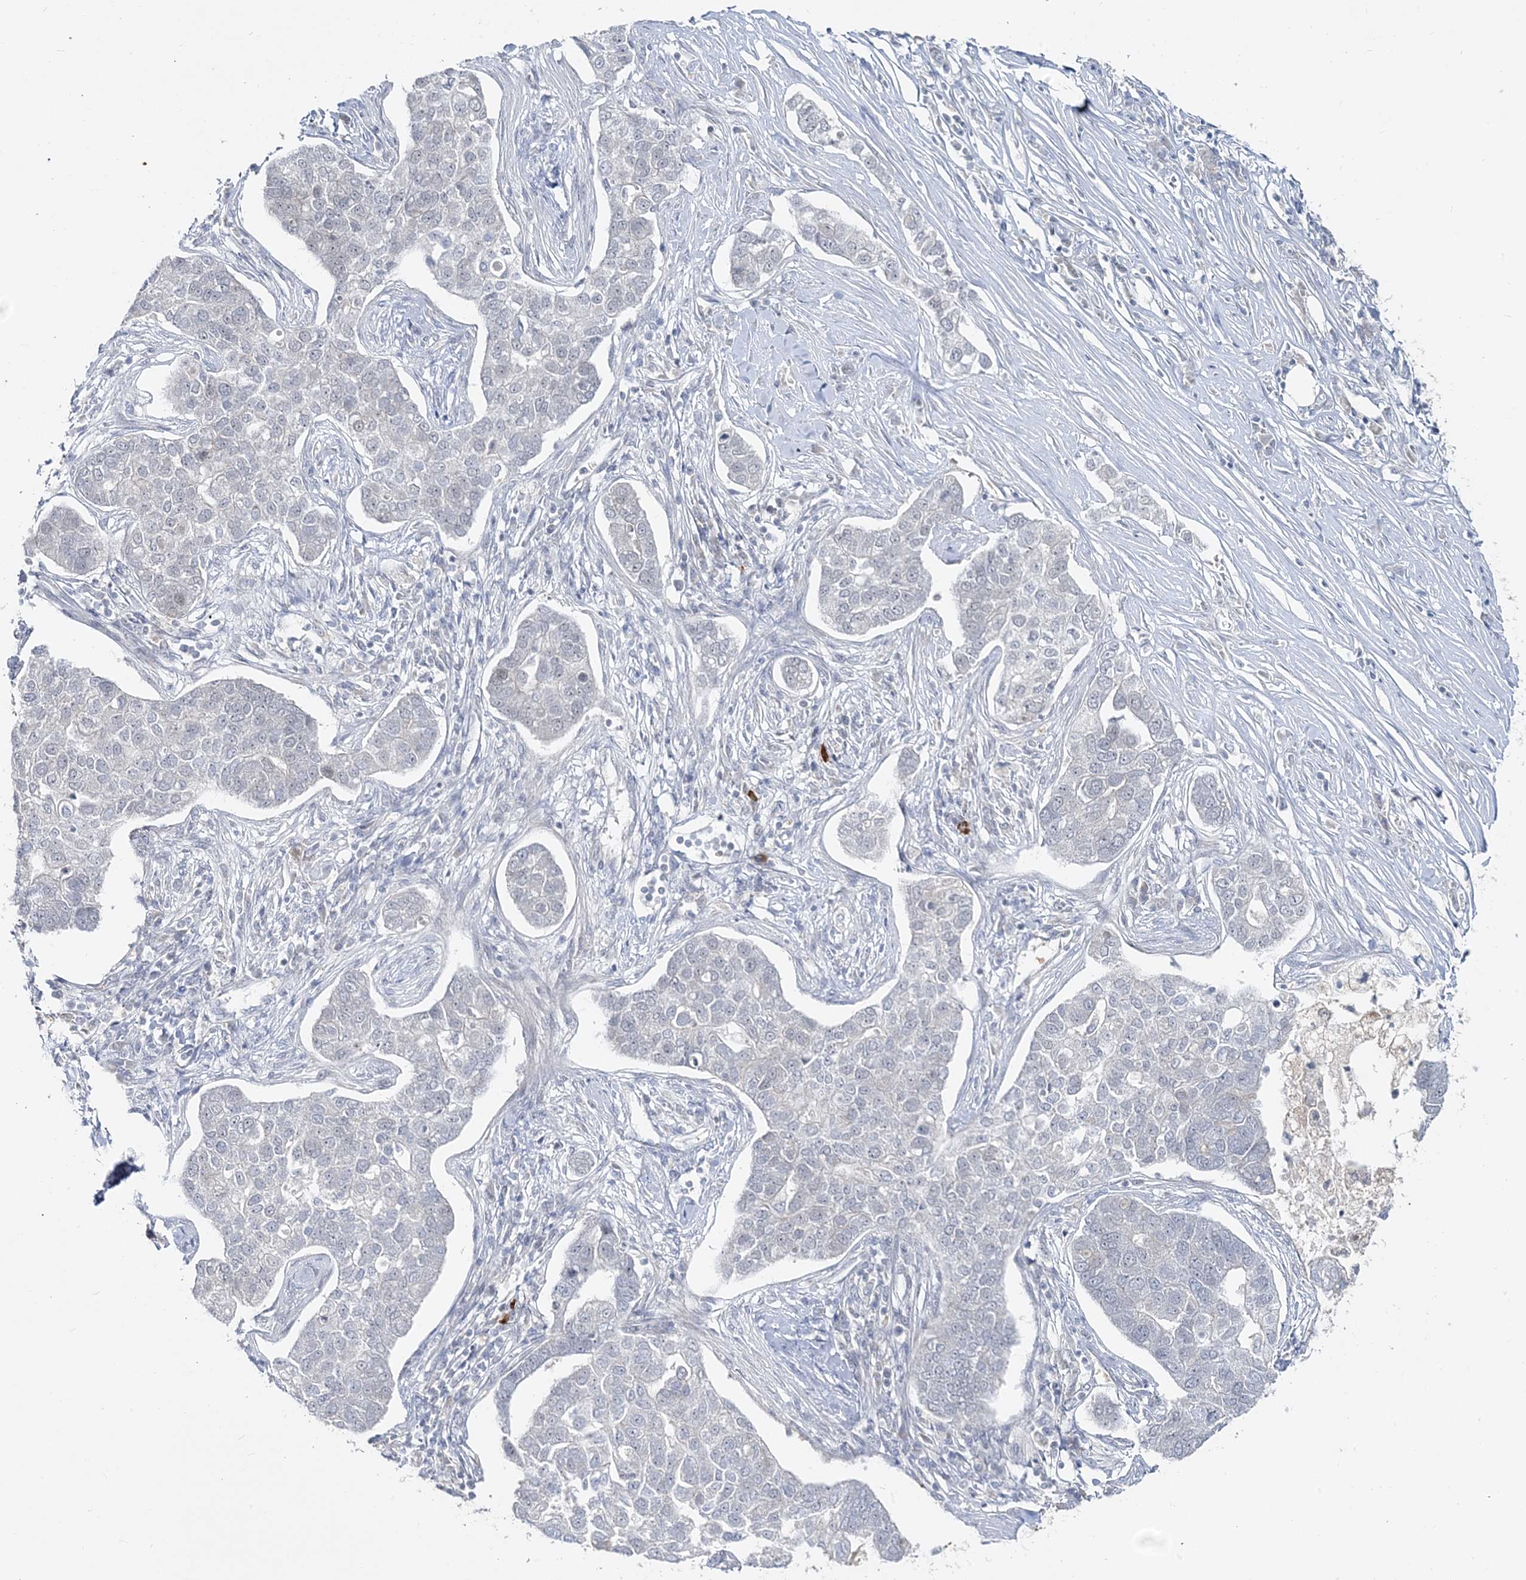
{"staining": {"intensity": "negative", "quantity": "none", "location": "none"}, "tissue": "pancreatic cancer", "cell_type": "Tumor cells", "image_type": "cancer", "snomed": [{"axis": "morphology", "description": "Adenocarcinoma, NOS"}, {"axis": "topography", "description": "Pancreas"}], "caption": "Immunohistochemistry (IHC) micrograph of human adenocarcinoma (pancreatic) stained for a protein (brown), which reveals no staining in tumor cells.", "gene": "LEXM", "patient": {"sex": "female", "age": 61}}